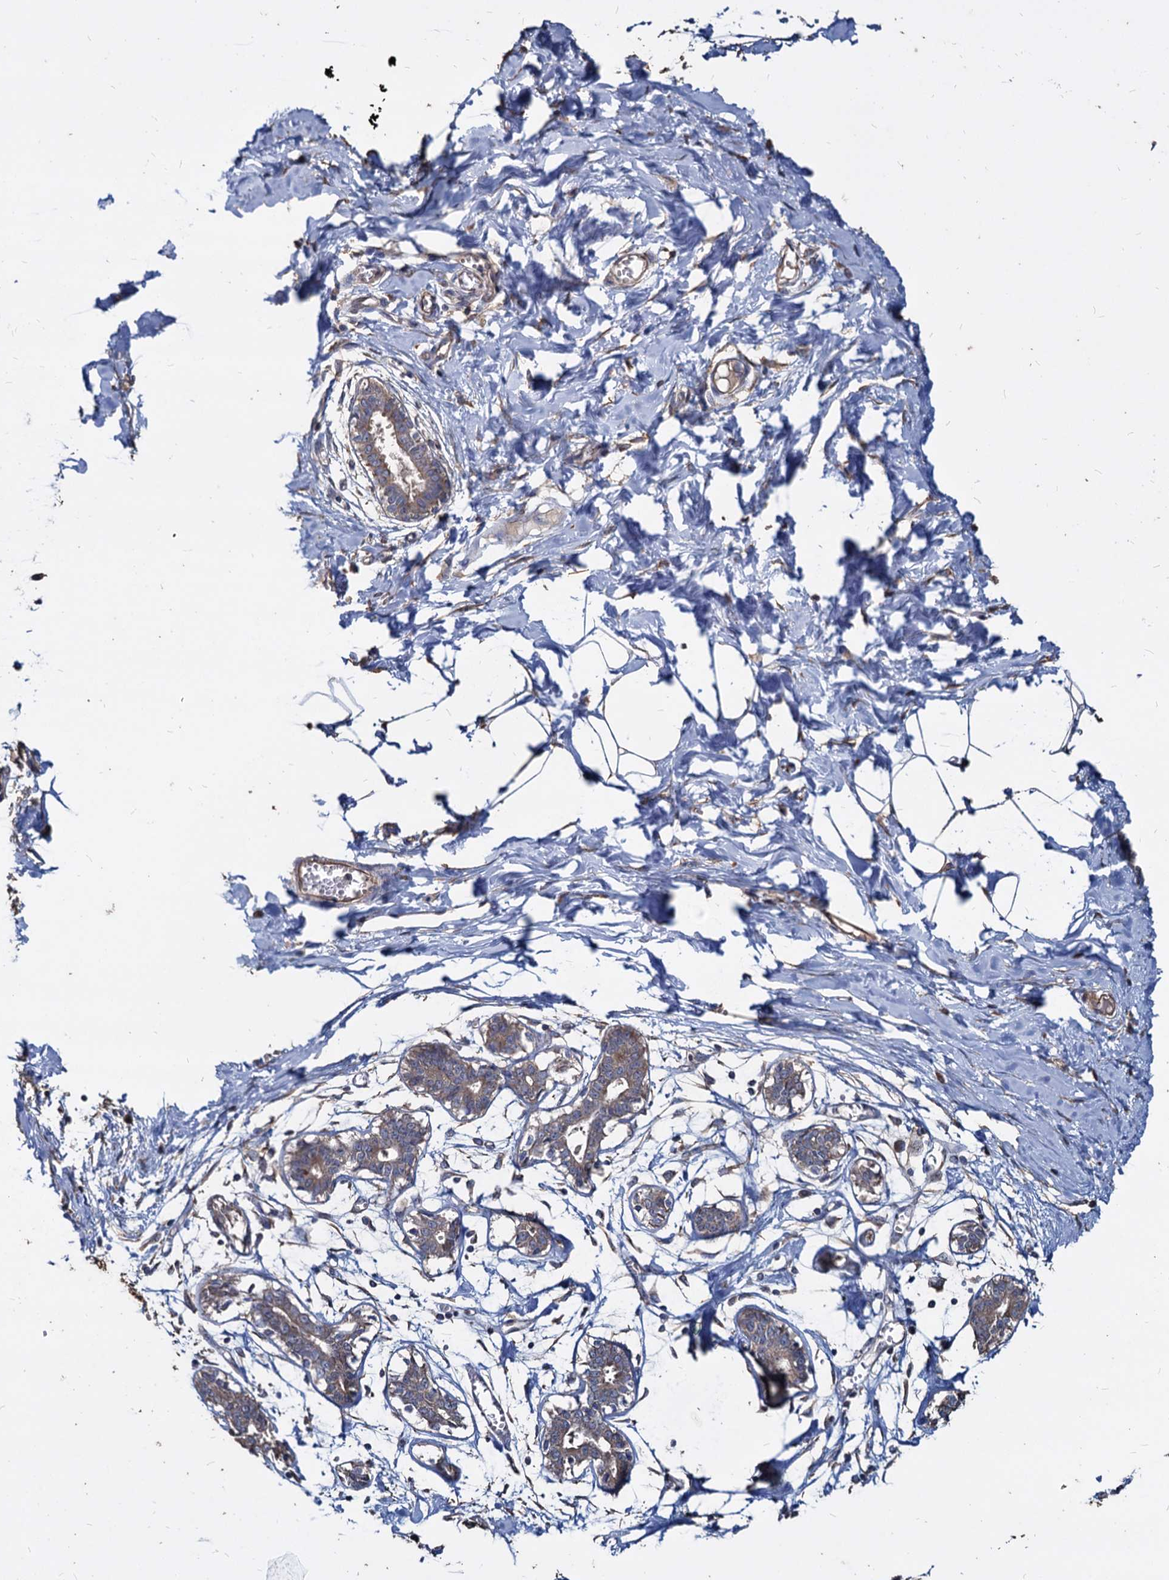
{"staining": {"intensity": "moderate", "quantity": "25%-75%", "location": "cytoplasmic/membranous"}, "tissue": "breast", "cell_type": "Adipocytes", "image_type": "normal", "snomed": [{"axis": "morphology", "description": "Normal tissue, NOS"}, {"axis": "topography", "description": "Breast"}], "caption": "The immunohistochemical stain shows moderate cytoplasmic/membranous expression in adipocytes of unremarkable breast. (DAB = brown stain, brightfield microscopy at high magnification).", "gene": "DEPDC4", "patient": {"sex": "female", "age": 27}}